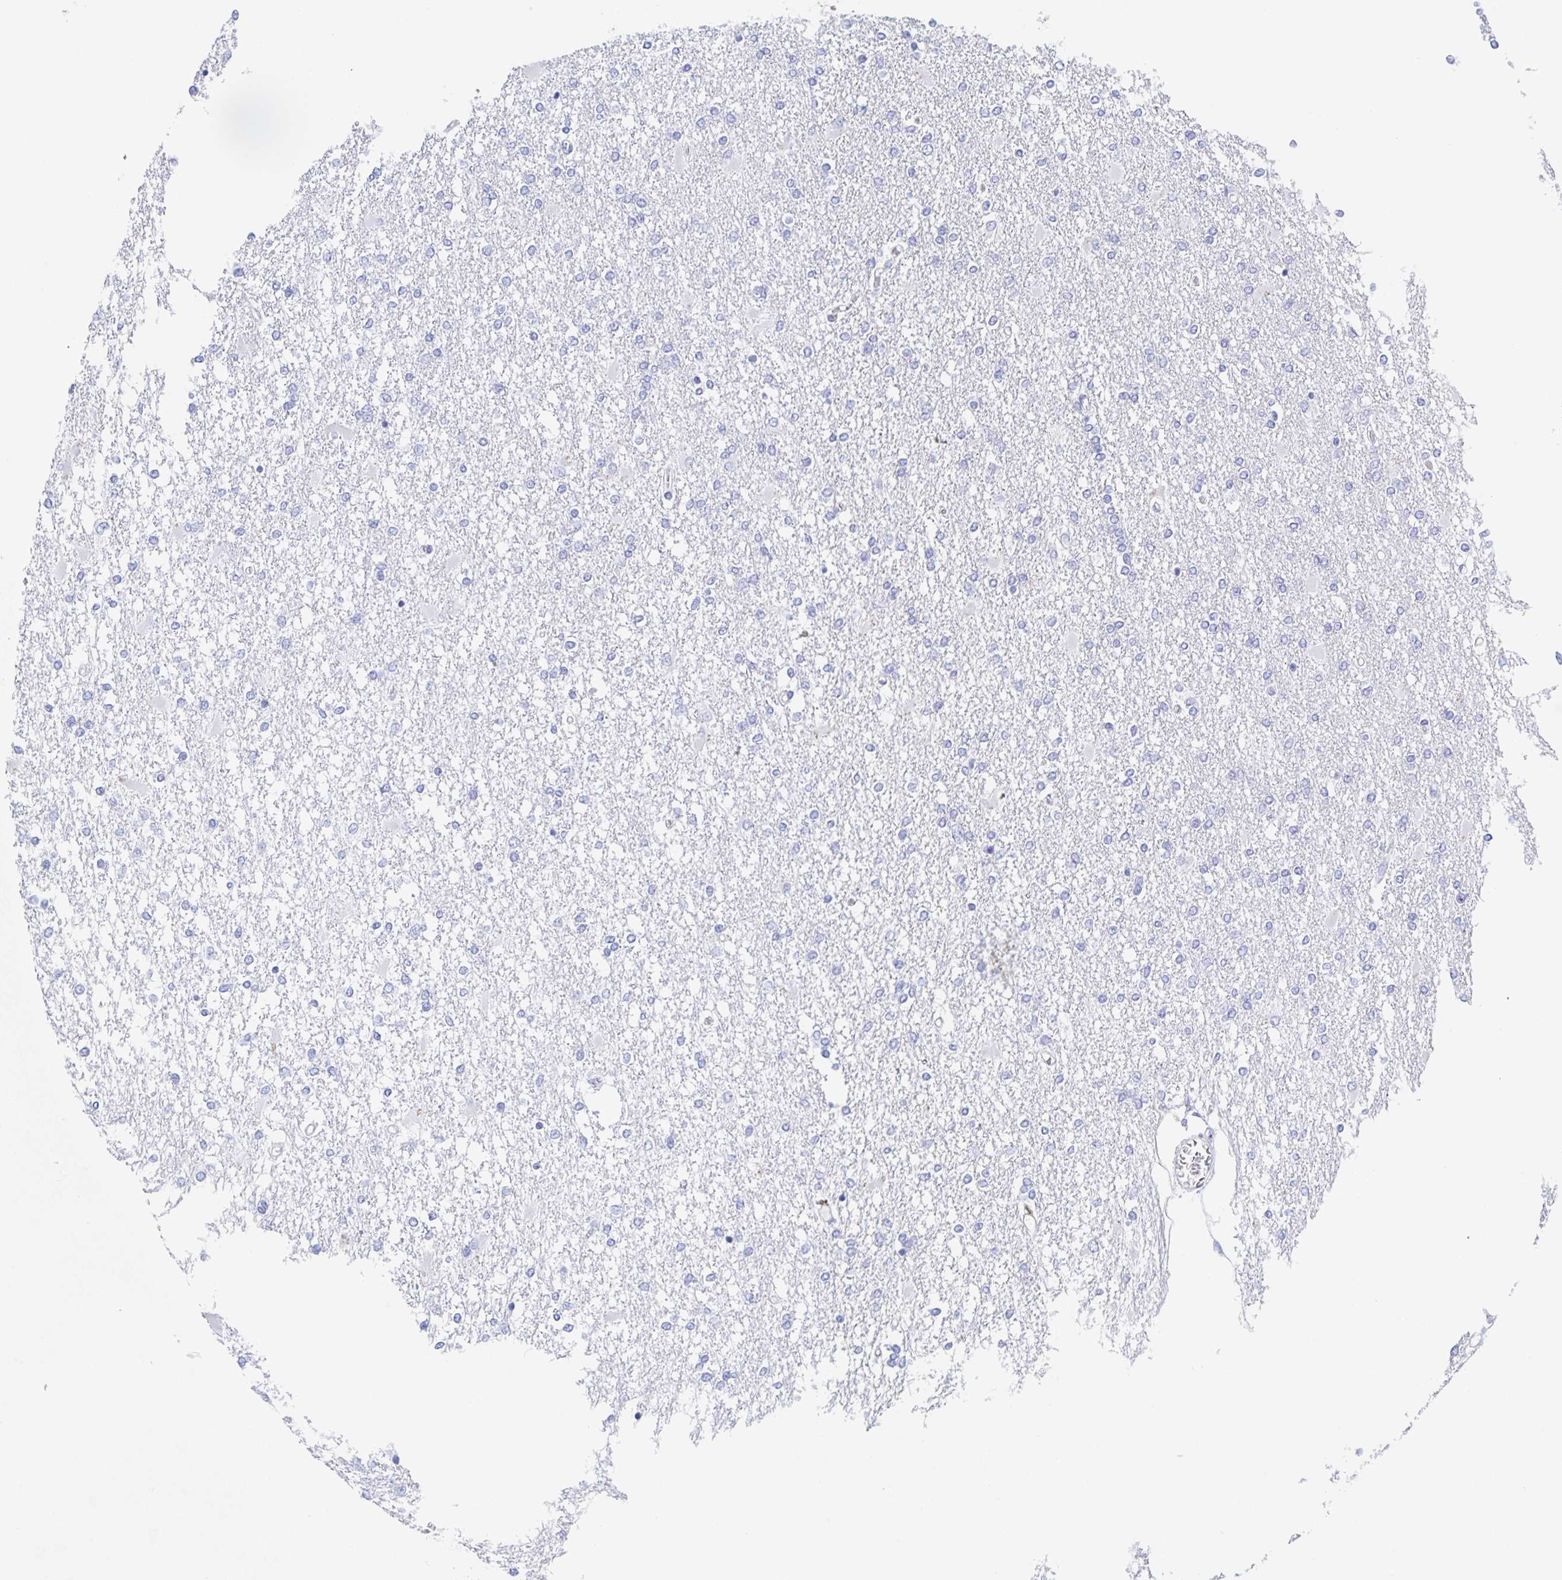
{"staining": {"intensity": "negative", "quantity": "none", "location": "none"}, "tissue": "glioma", "cell_type": "Tumor cells", "image_type": "cancer", "snomed": [{"axis": "morphology", "description": "Glioma, malignant, High grade"}, {"axis": "topography", "description": "Cerebral cortex"}], "caption": "This is an immunohistochemistry histopathology image of human glioma. There is no expression in tumor cells.", "gene": "DMBT1", "patient": {"sex": "male", "age": 79}}